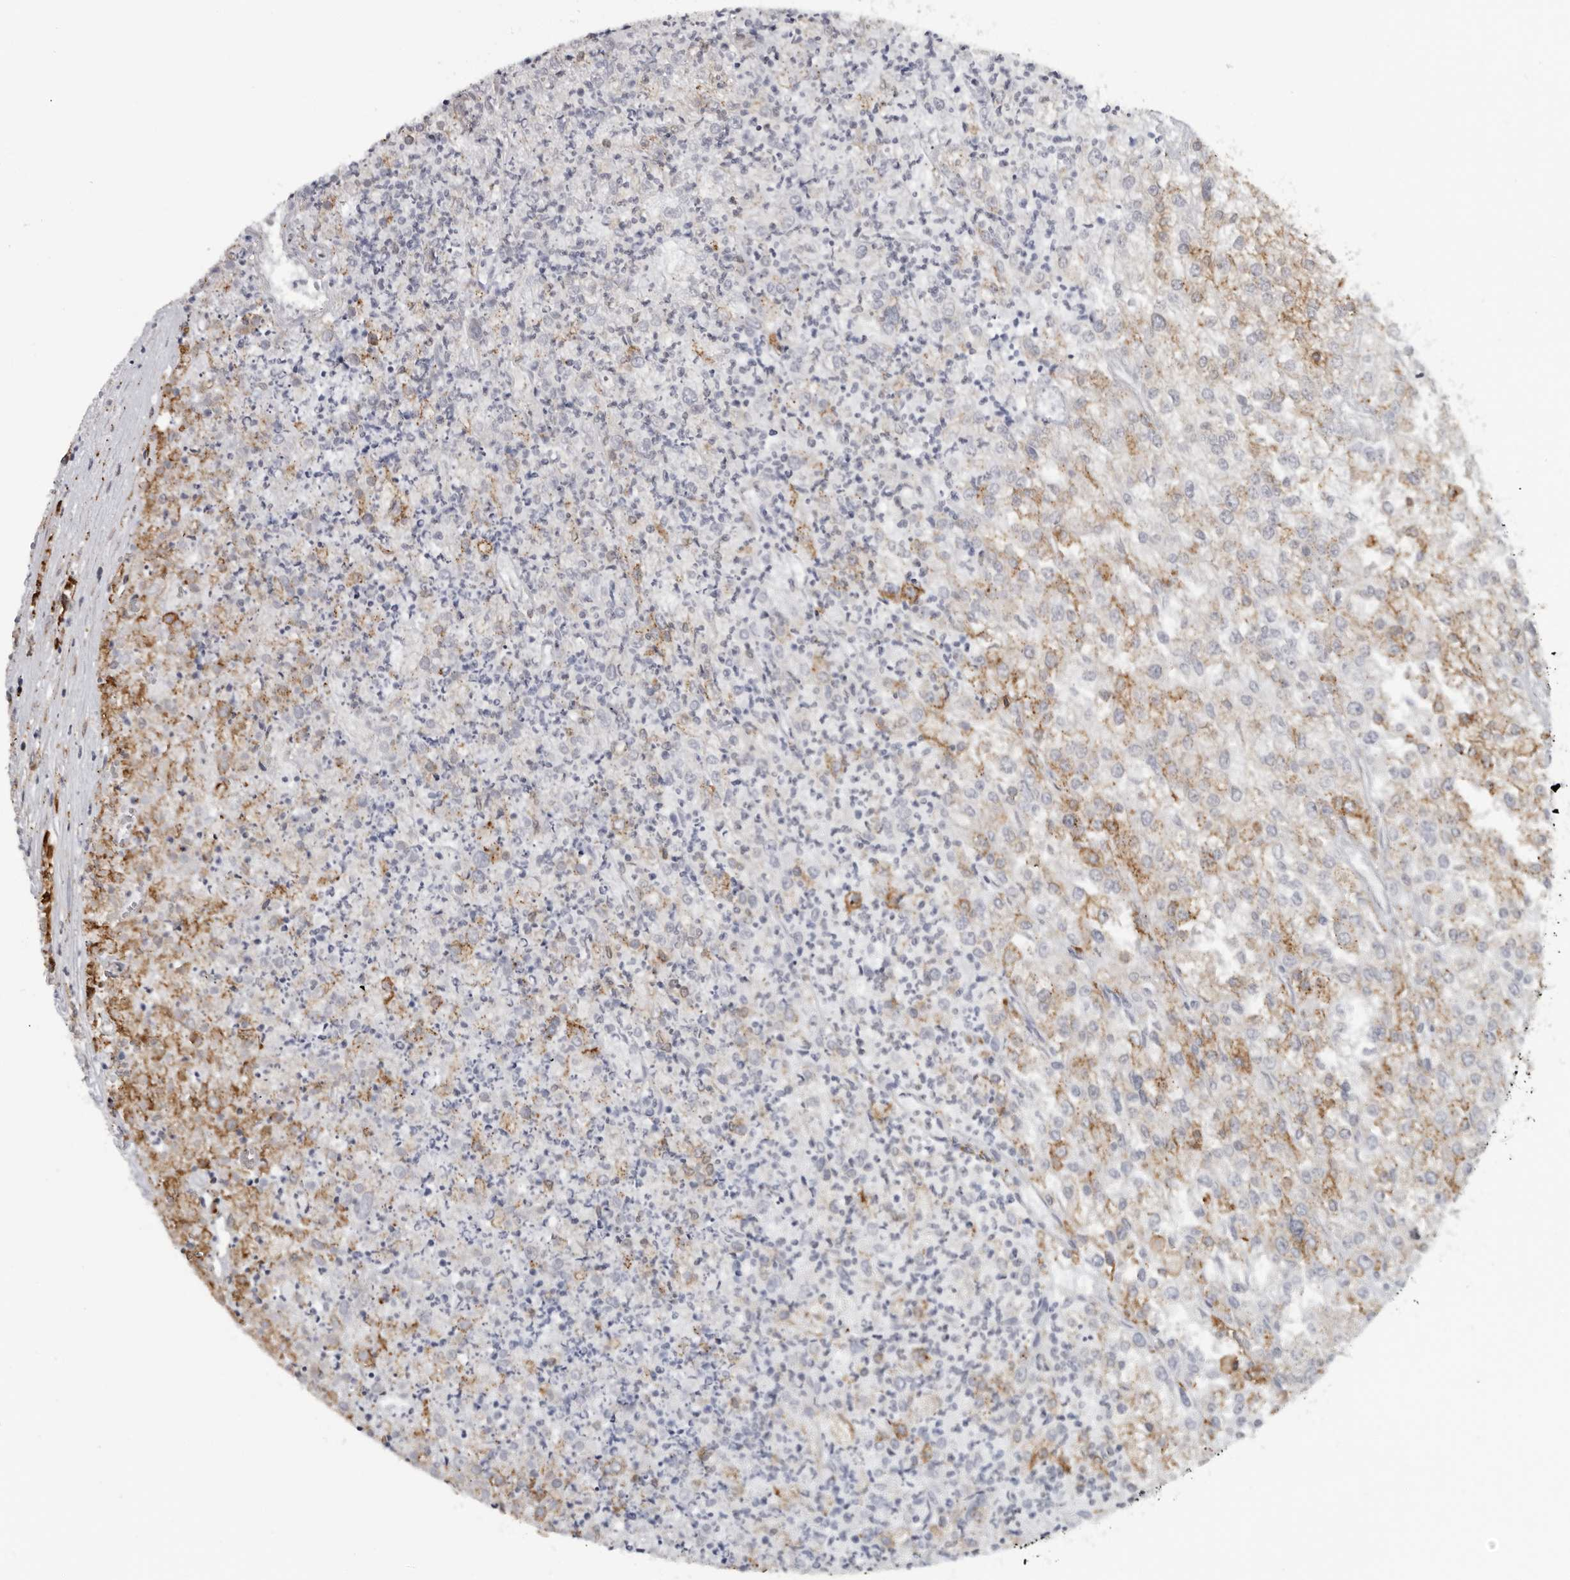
{"staining": {"intensity": "moderate", "quantity": "<25%", "location": "cytoplasmic/membranous"}, "tissue": "renal cancer", "cell_type": "Tumor cells", "image_type": "cancer", "snomed": [{"axis": "morphology", "description": "Adenocarcinoma, NOS"}, {"axis": "topography", "description": "Kidney"}], "caption": "Immunohistochemistry (IHC) (DAB) staining of renal adenocarcinoma displays moderate cytoplasmic/membranous protein positivity in about <25% of tumor cells.", "gene": "ALPK2", "patient": {"sex": "female", "age": 54}}